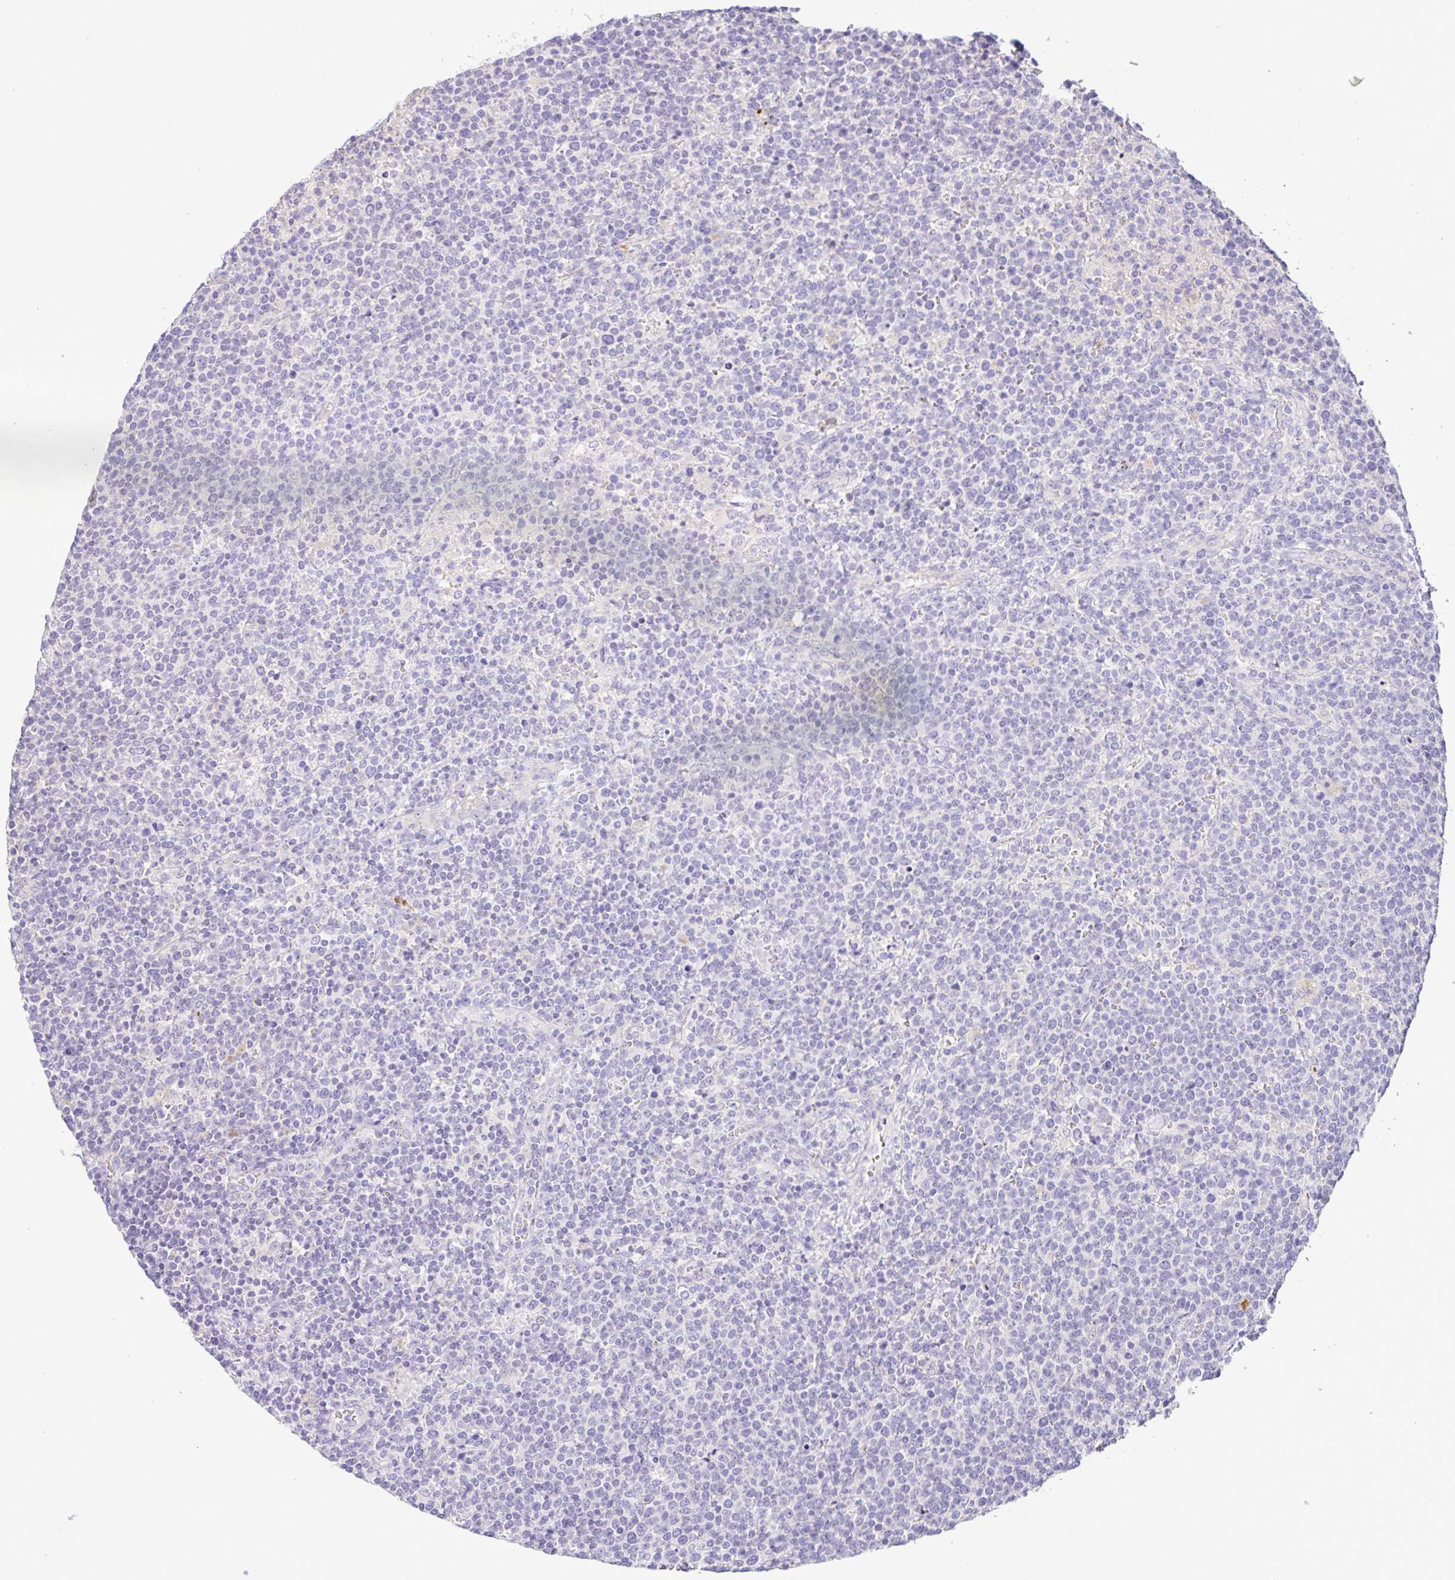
{"staining": {"intensity": "negative", "quantity": "none", "location": "none"}, "tissue": "lymphoma", "cell_type": "Tumor cells", "image_type": "cancer", "snomed": [{"axis": "morphology", "description": "Malignant lymphoma, non-Hodgkin's type, High grade"}, {"axis": "topography", "description": "Lymph node"}], "caption": "Micrograph shows no protein expression in tumor cells of lymphoma tissue.", "gene": "EPN3", "patient": {"sex": "male", "age": 61}}